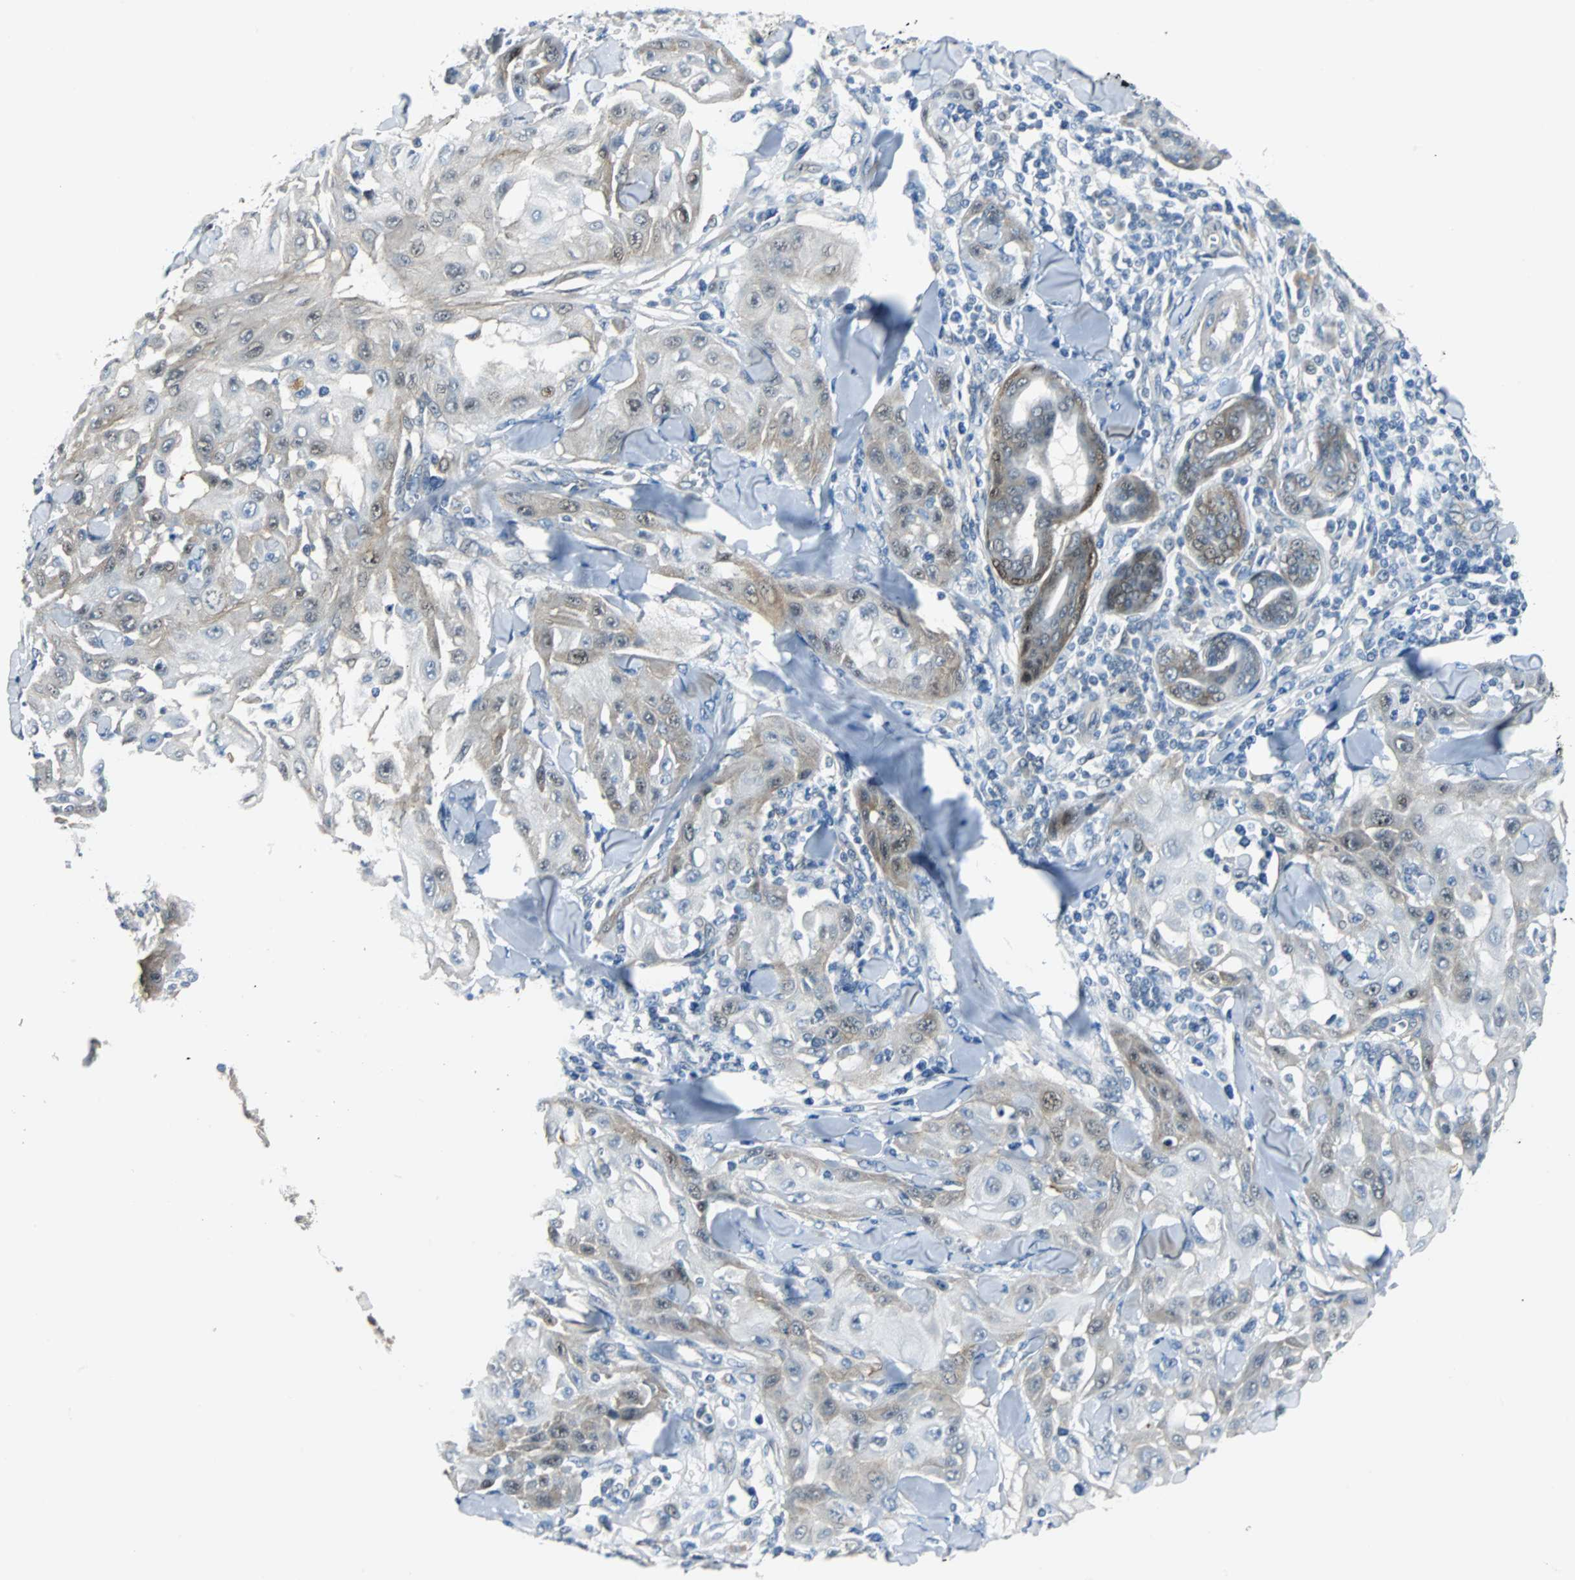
{"staining": {"intensity": "weak", "quantity": "25%-75%", "location": "cytoplasmic/membranous"}, "tissue": "skin cancer", "cell_type": "Tumor cells", "image_type": "cancer", "snomed": [{"axis": "morphology", "description": "Squamous cell carcinoma, NOS"}, {"axis": "topography", "description": "Skin"}], "caption": "Weak cytoplasmic/membranous staining for a protein is present in approximately 25%-75% of tumor cells of skin cancer using IHC.", "gene": "FHL2", "patient": {"sex": "male", "age": 24}}